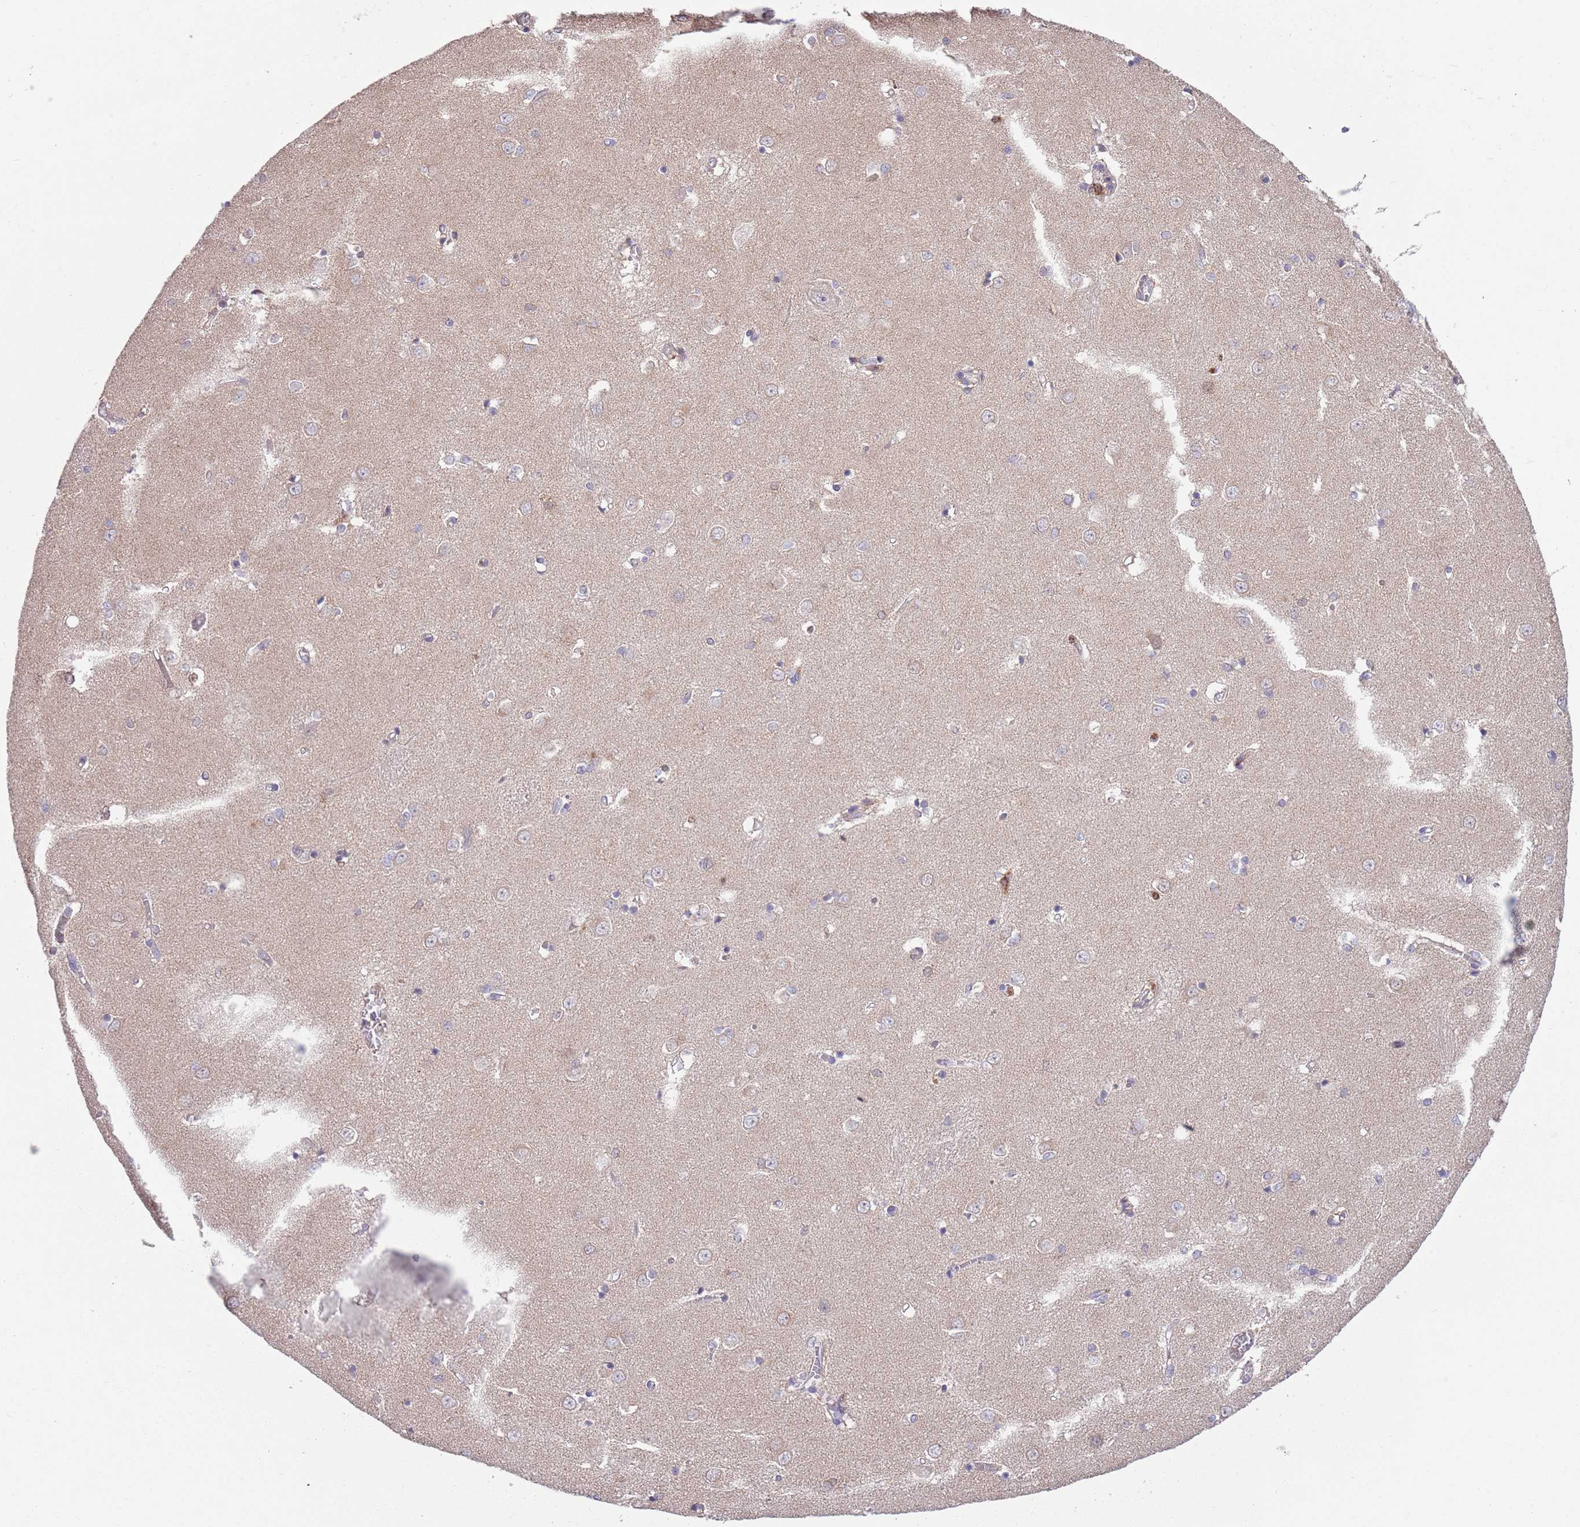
{"staining": {"intensity": "negative", "quantity": "none", "location": "none"}, "tissue": "caudate", "cell_type": "Glial cells", "image_type": "normal", "snomed": [{"axis": "morphology", "description": "Normal tissue, NOS"}, {"axis": "topography", "description": "Lateral ventricle wall"}], "caption": "Immunohistochemistry image of unremarkable caudate: caudate stained with DAB (3,3'-diaminobenzidine) displays no significant protein positivity in glial cells.", "gene": "DDT", "patient": {"sex": "male", "age": 37}}